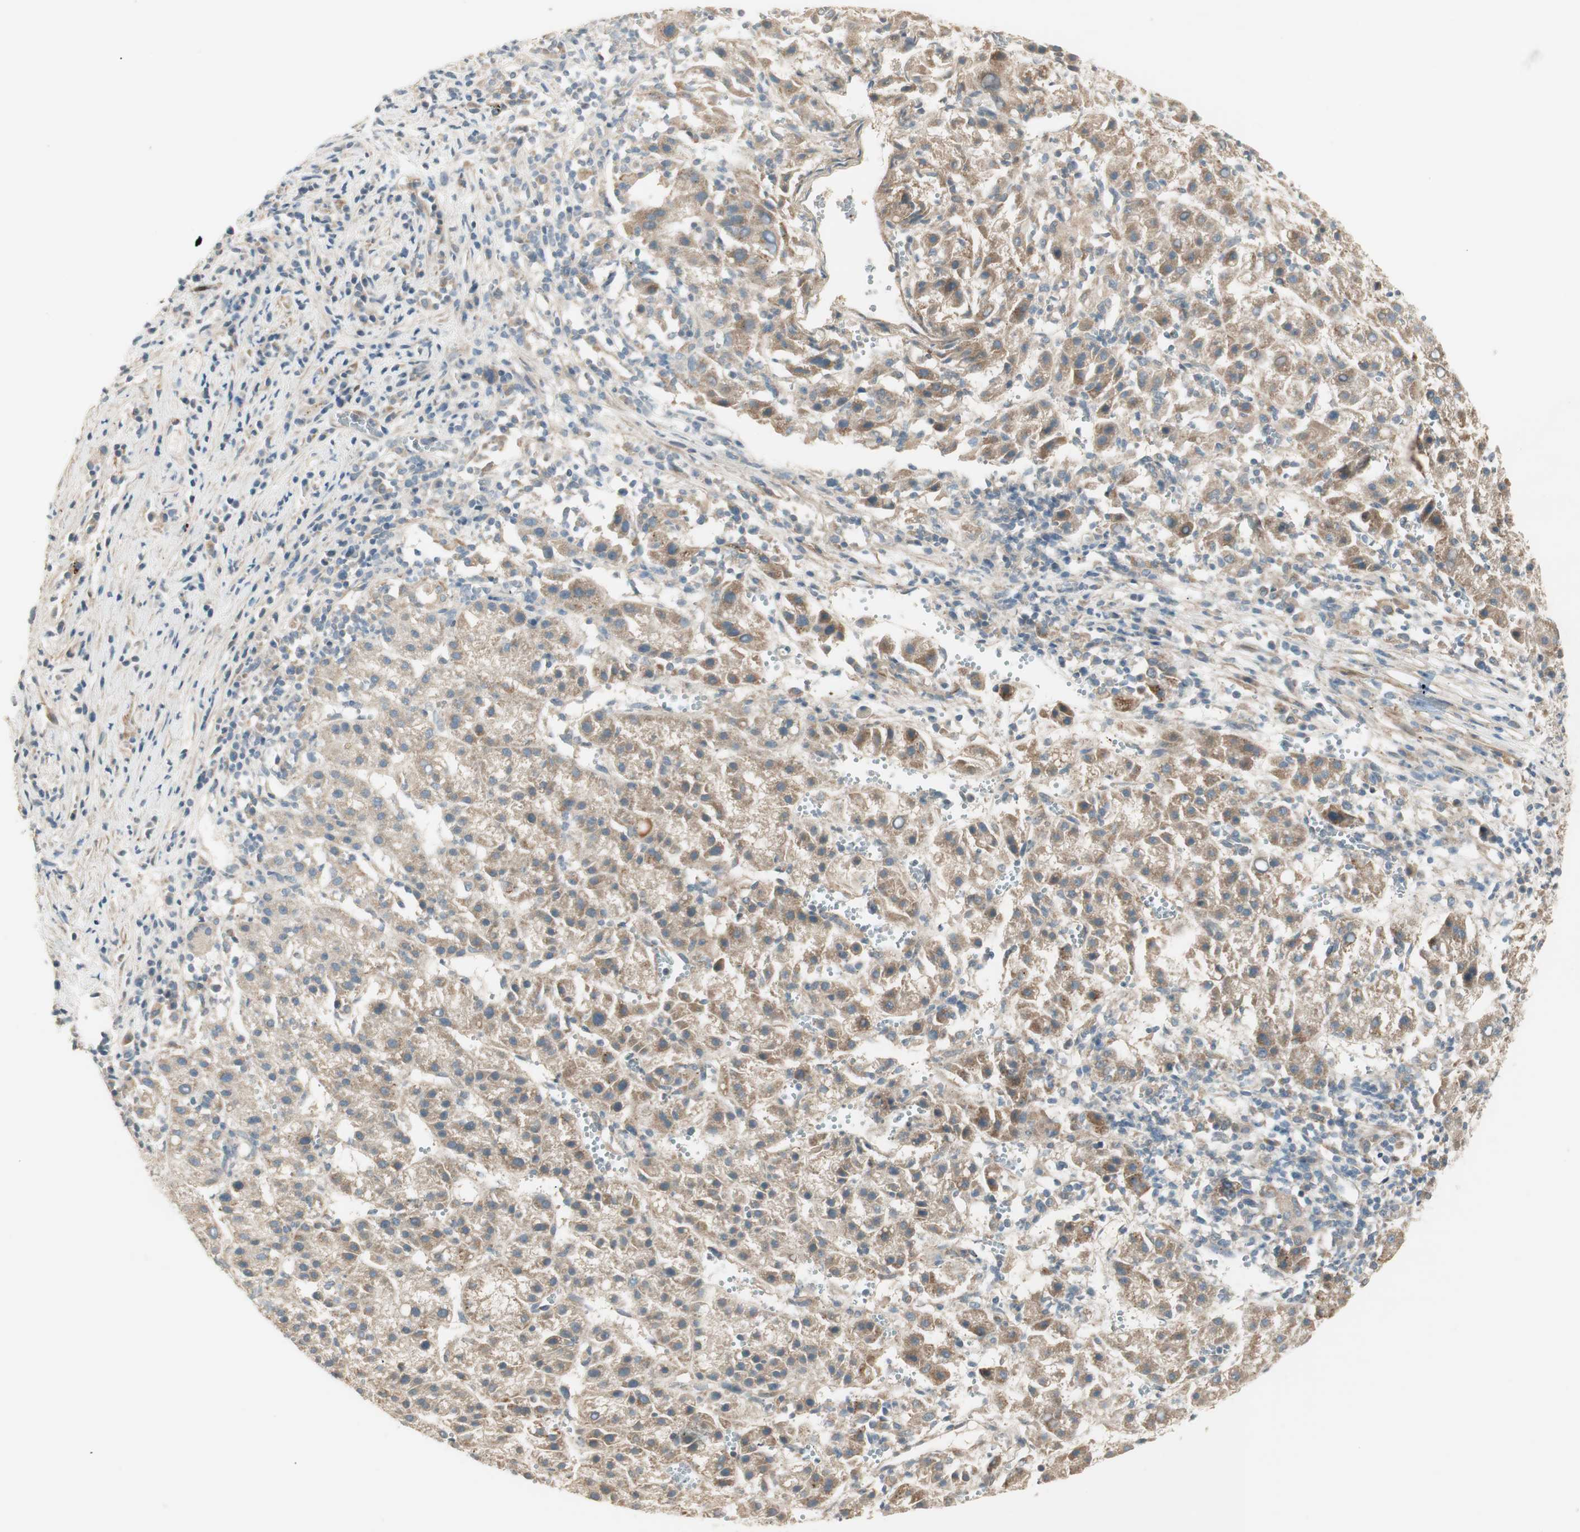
{"staining": {"intensity": "weak", "quantity": ">75%", "location": "cytoplasmic/membranous"}, "tissue": "liver cancer", "cell_type": "Tumor cells", "image_type": "cancer", "snomed": [{"axis": "morphology", "description": "Carcinoma, Hepatocellular, NOS"}, {"axis": "topography", "description": "Liver"}], "caption": "Weak cytoplasmic/membranous protein staining is present in about >75% of tumor cells in liver cancer. Ihc stains the protein in brown and the nuclei are stained blue.", "gene": "SFRP1", "patient": {"sex": "female", "age": 58}}